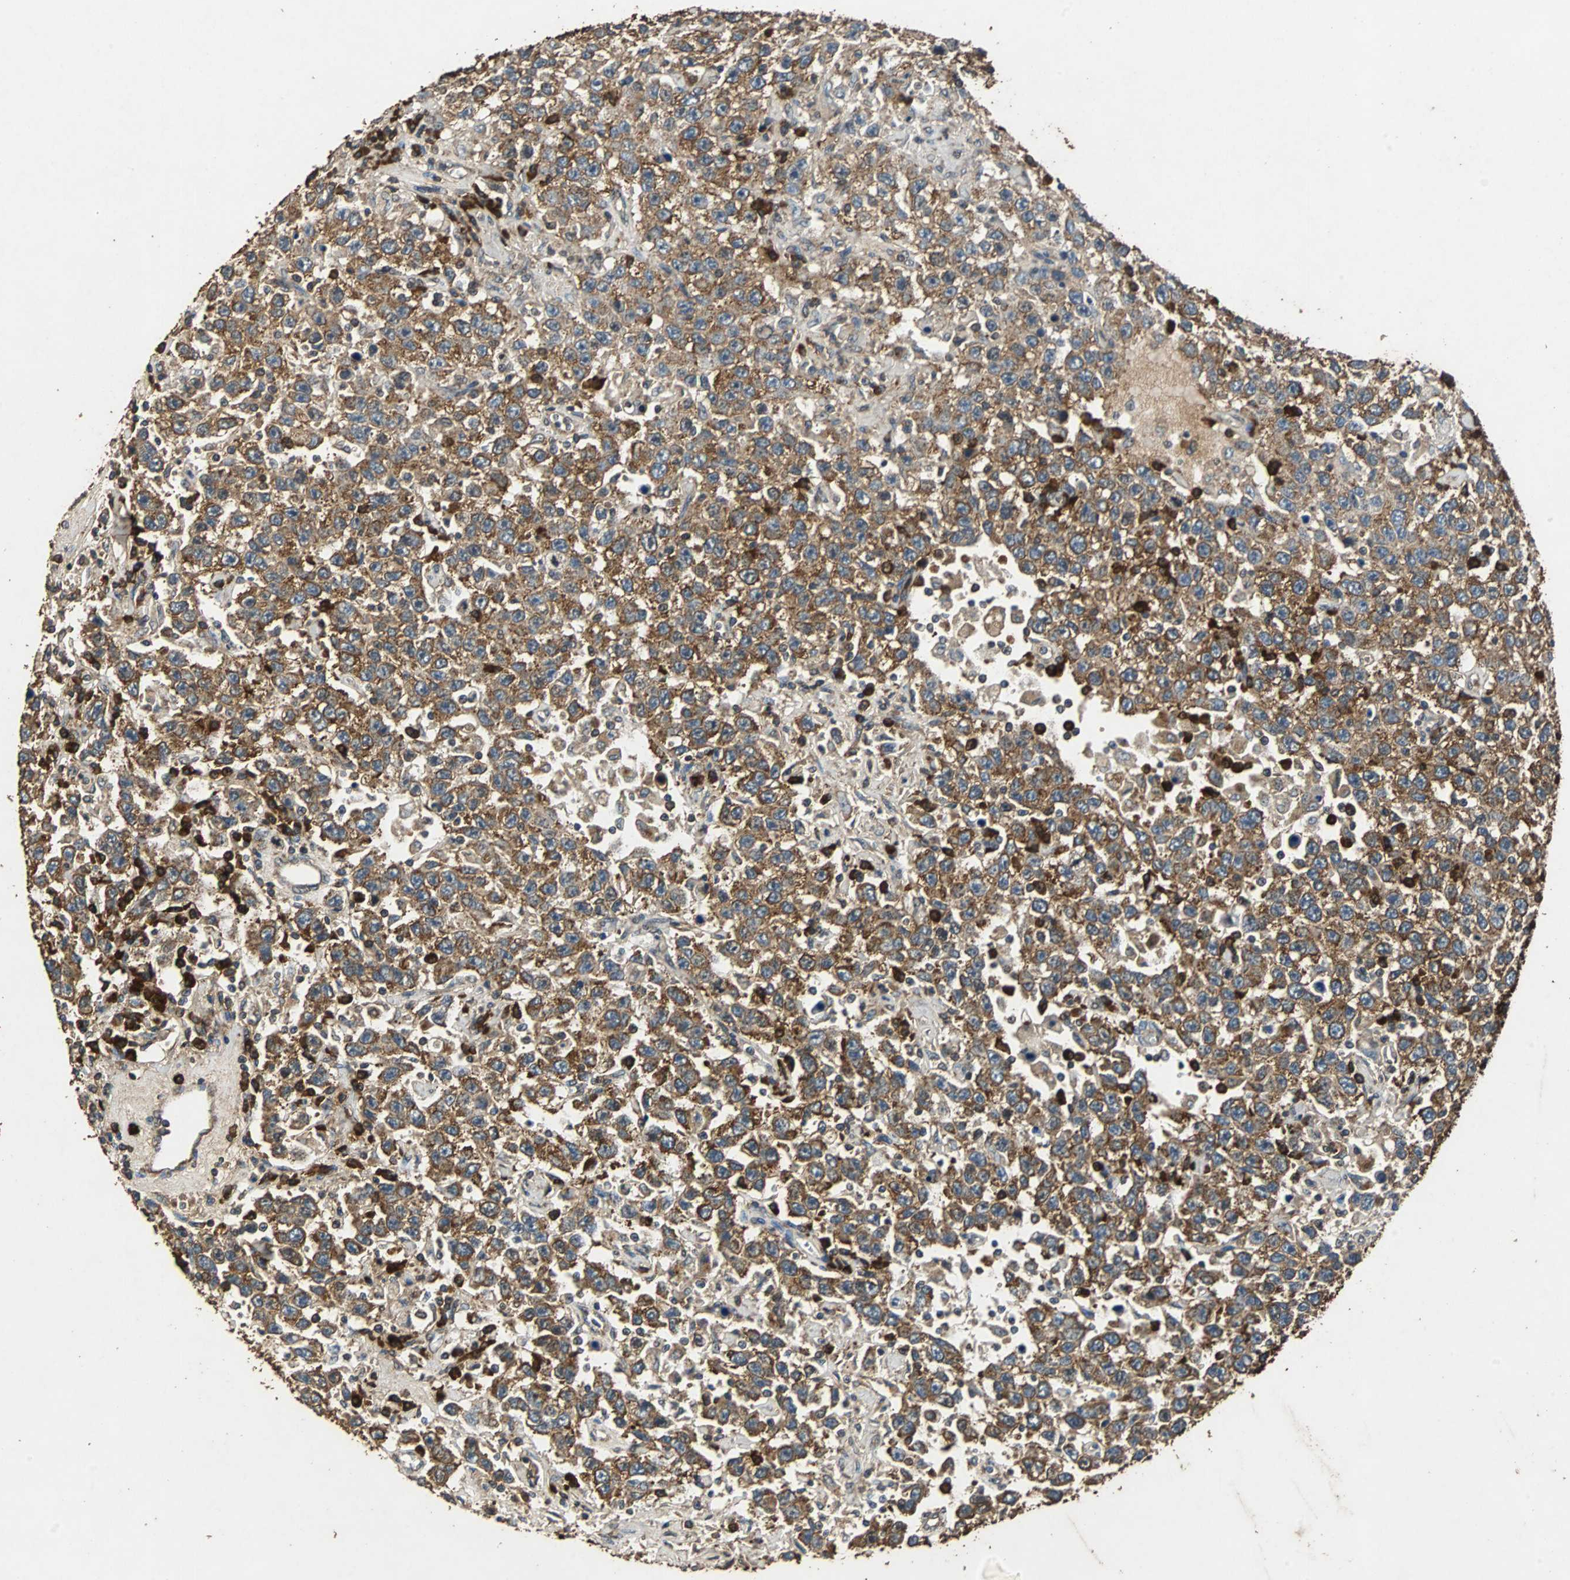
{"staining": {"intensity": "strong", "quantity": ">75%", "location": "cytoplasmic/membranous"}, "tissue": "testis cancer", "cell_type": "Tumor cells", "image_type": "cancer", "snomed": [{"axis": "morphology", "description": "Seminoma, NOS"}, {"axis": "topography", "description": "Testis"}], "caption": "Immunohistochemistry (IHC) micrograph of neoplastic tissue: testis seminoma stained using immunohistochemistry shows high levels of strong protein expression localized specifically in the cytoplasmic/membranous of tumor cells, appearing as a cytoplasmic/membranous brown color.", "gene": "NAA10", "patient": {"sex": "male", "age": 41}}